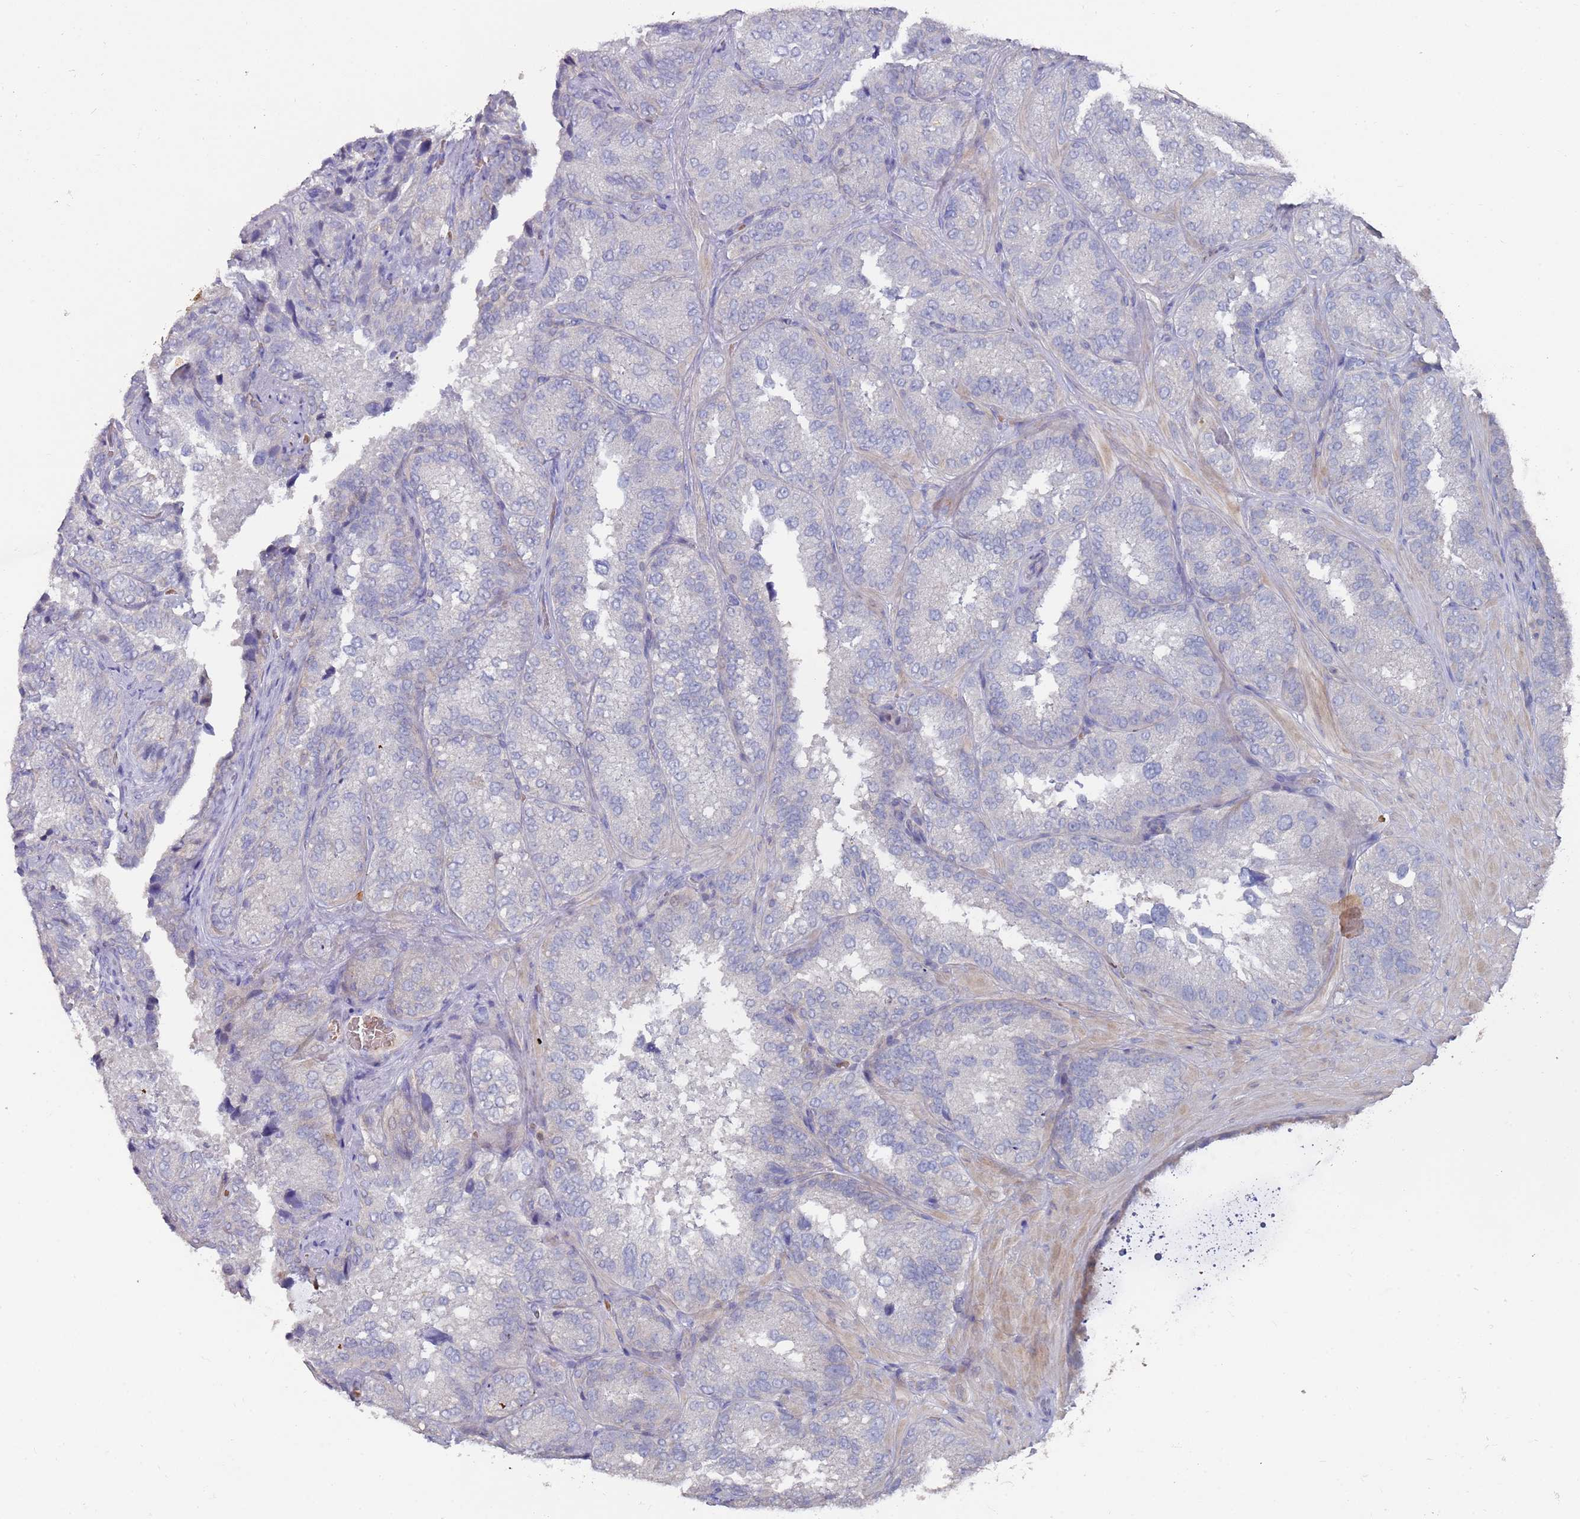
{"staining": {"intensity": "weak", "quantity": "25%-75%", "location": "cytoplasmic/membranous"}, "tissue": "seminal vesicle", "cell_type": "Glandular cells", "image_type": "normal", "snomed": [{"axis": "morphology", "description": "Normal tissue, NOS"}, {"axis": "topography", "description": "Seminal veicle"}], "caption": "A photomicrograph showing weak cytoplasmic/membranous positivity in about 25%-75% of glandular cells in normal seminal vesicle, as visualized by brown immunohistochemical staining.", "gene": "LACC1", "patient": {"sex": "male", "age": 58}}